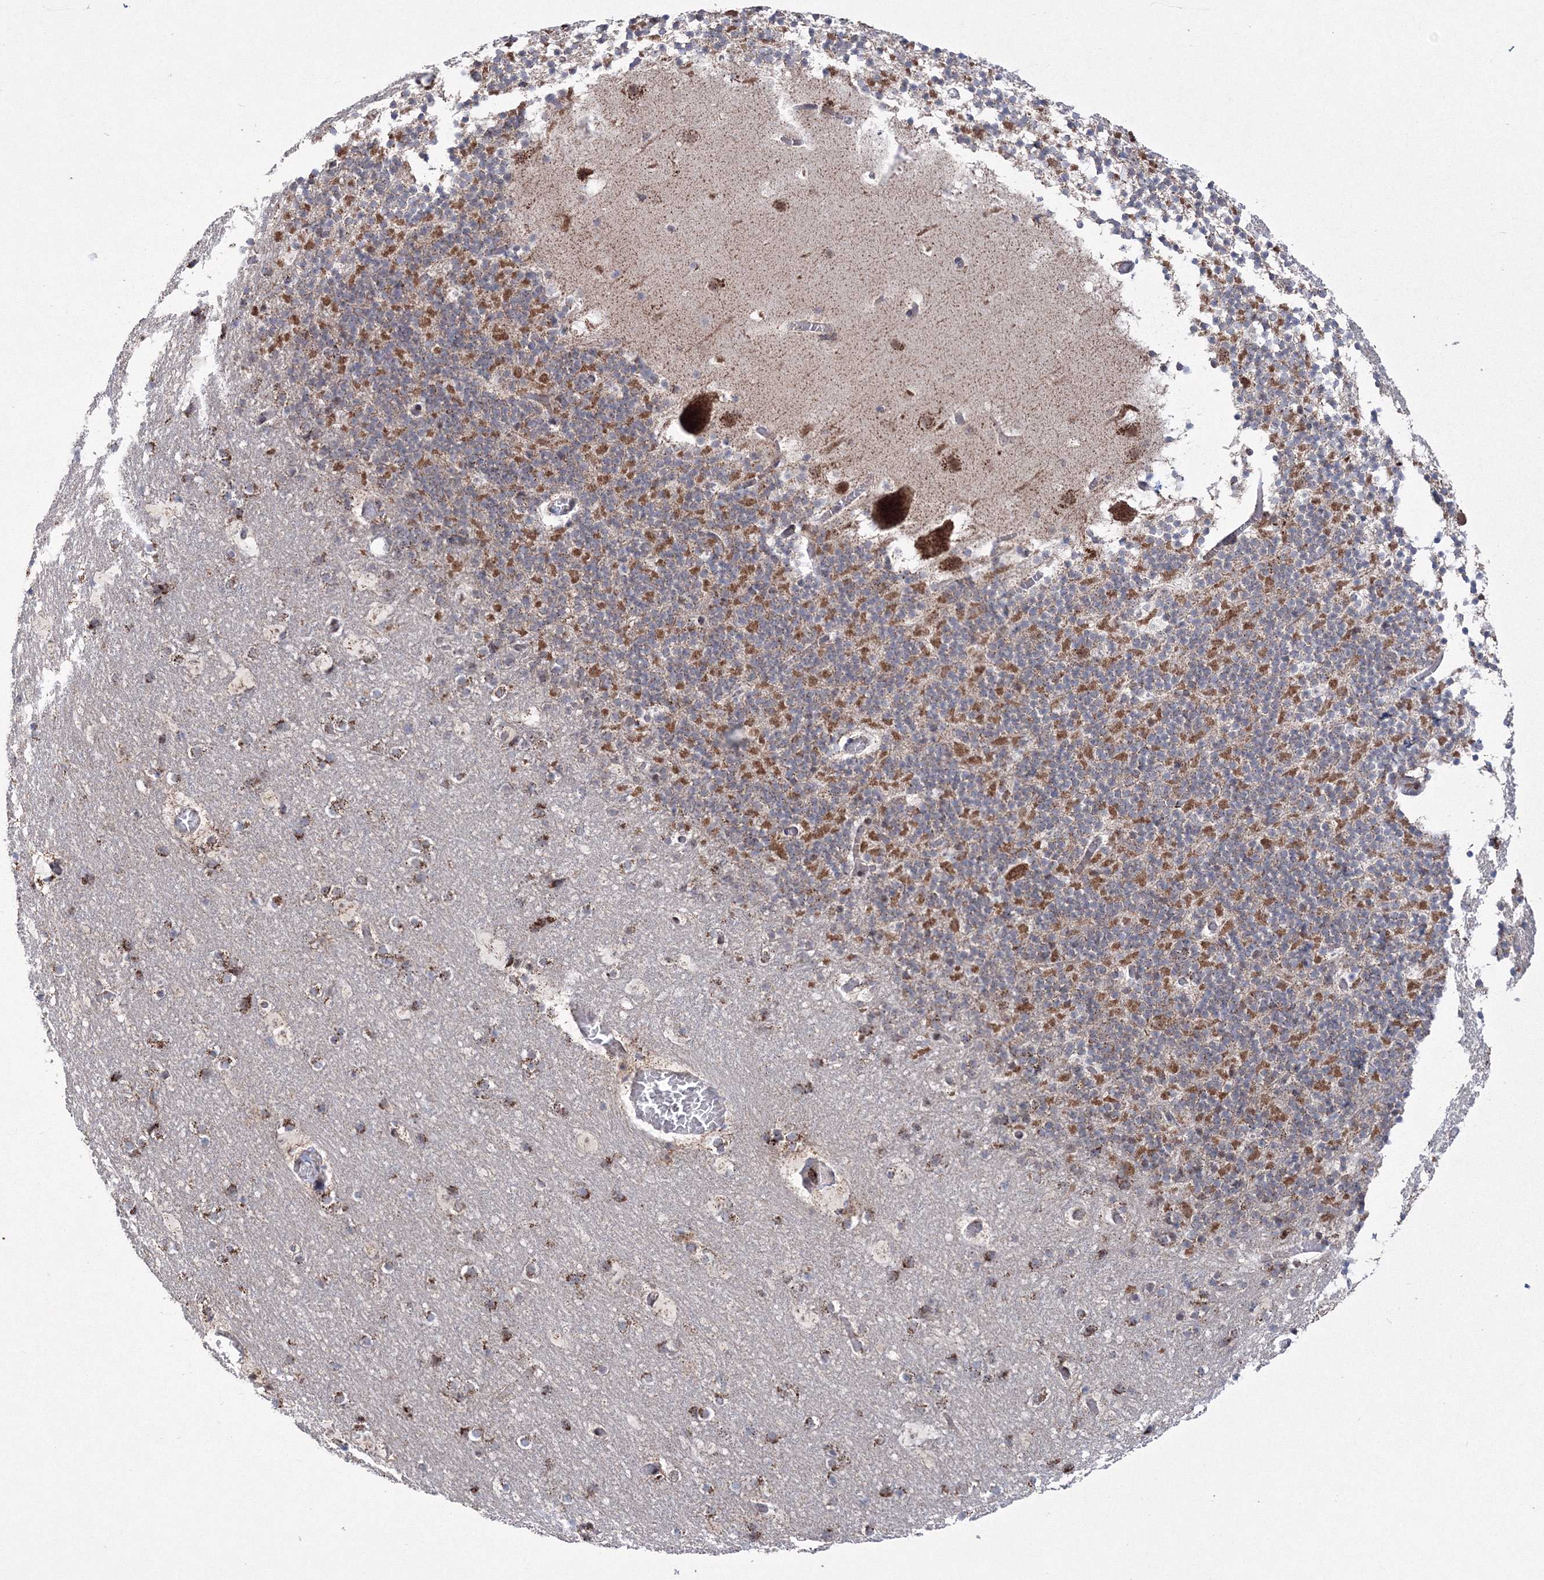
{"staining": {"intensity": "moderate", "quantity": "25%-75%", "location": "cytoplasmic/membranous"}, "tissue": "cerebellum", "cell_type": "Cells in granular layer", "image_type": "normal", "snomed": [{"axis": "morphology", "description": "Normal tissue, NOS"}, {"axis": "topography", "description": "Cerebellum"}], "caption": "Unremarkable cerebellum reveals moderate cytoplasmic/membranous staining in about 25%-75% of cells in granular layer.", "gene": "GRSF1", "patient": {"sex": "male", "age": 57}}